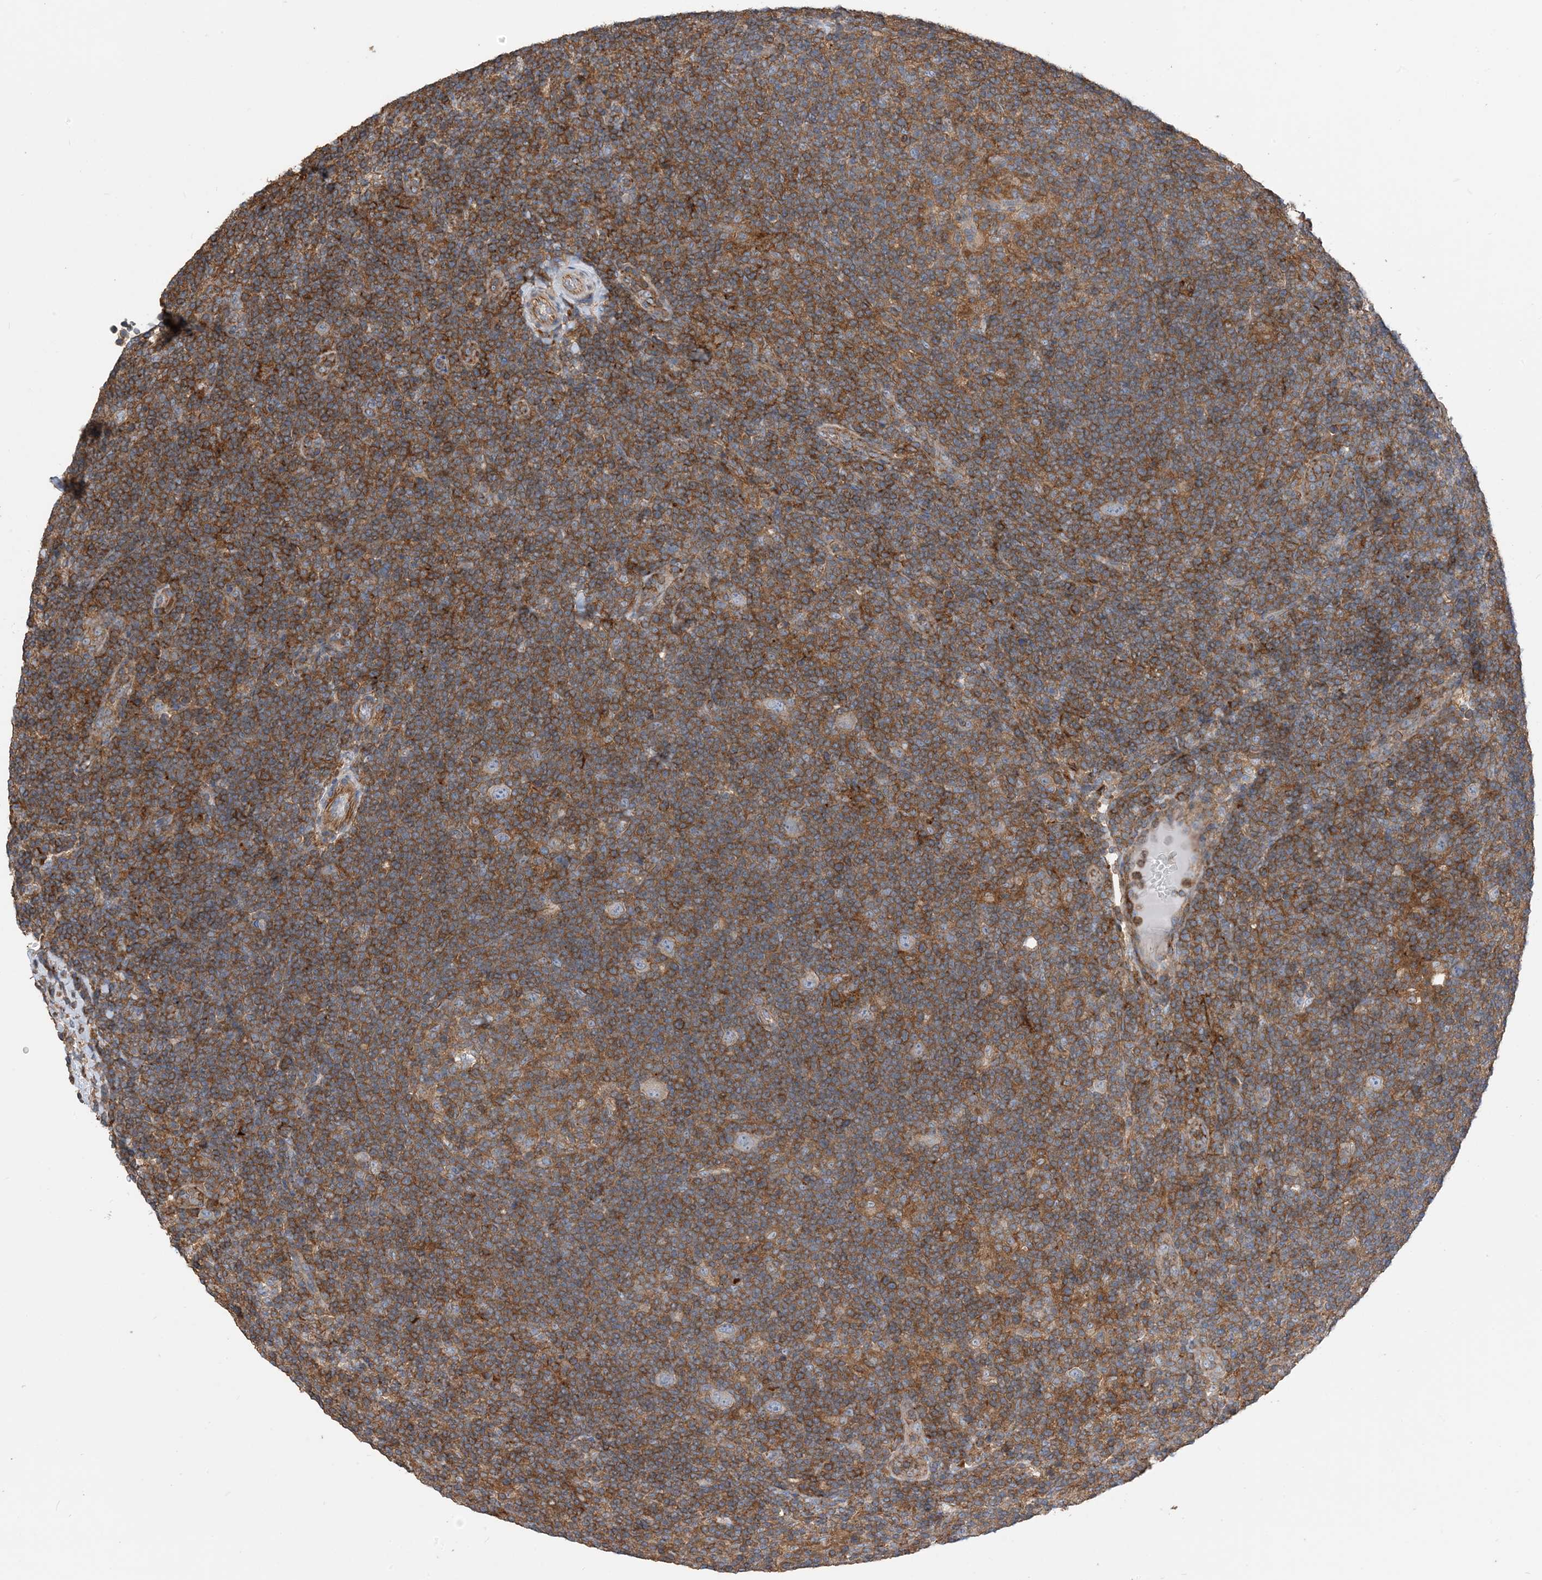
{"staining": {"intensity": "negative", "quantity": "none", "location": "none"}, "tissue": "lymphoma", "cell_type": "Tumor cells", "image_type": "cancer", "snomed": [{"axis": "morphology", "description": "Hodgkin's disease, NOS"}, {"axis": "topography", "description": "Lymph node"}], "caption": "This is an immunohistochemistry micrograph of Hodgkin's disease. There is no staining in tumor cells.", "gene": "PARVG", "patient": {"sex": "female", "age": 57}}